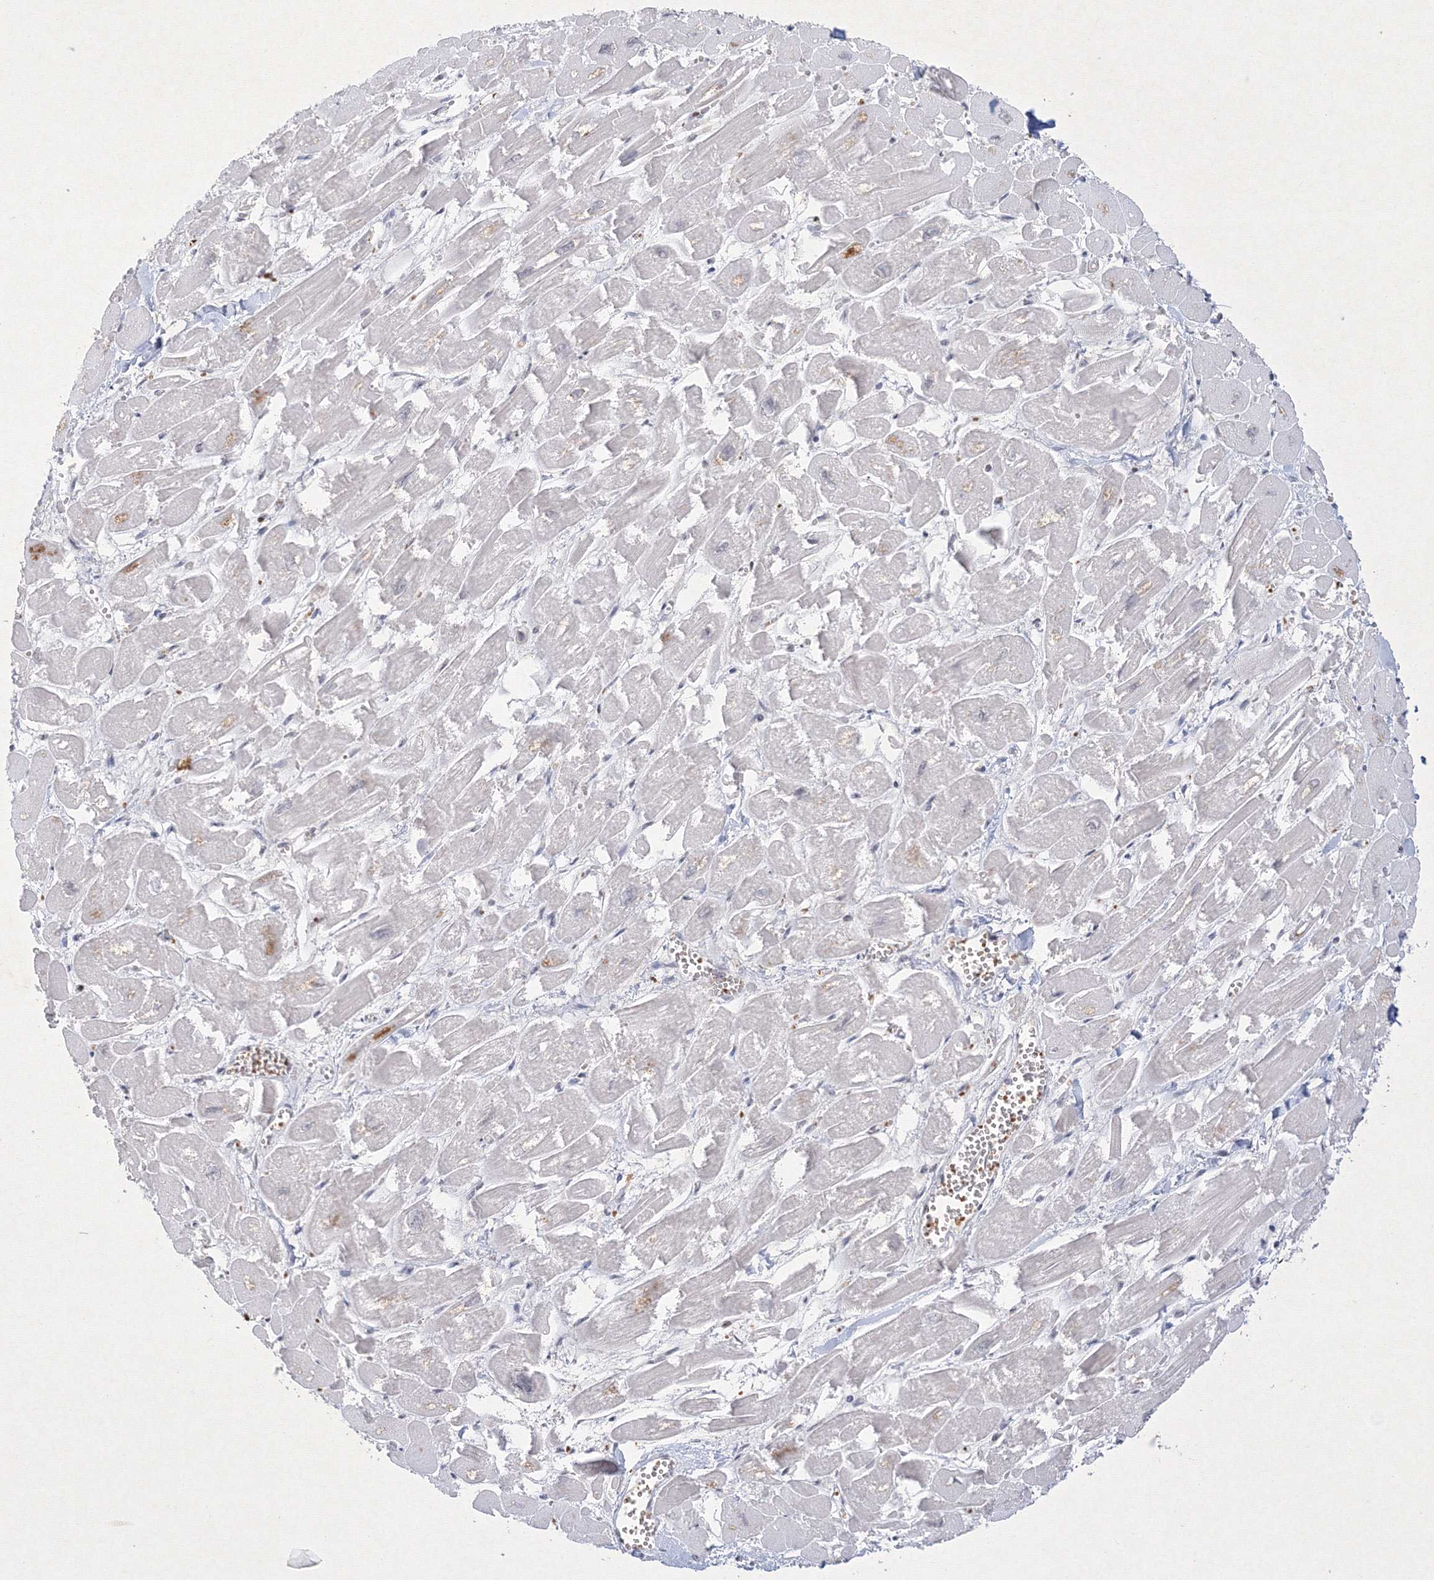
{"staining": {"intensity": "moderate", "quantity": "<25%", "location": "cytoplasmic/membranous"}, "tissue": "heart muscle", "cell_type": "Cardiomyocytes", "image_type": "normal", "snomed": [{"axis": "morphology", "description": "Normal tissue, NOS"}, {"axis": "topography", "description": "Heart"}], "caption": "Moderate cytoplasmic/membranous positivity for a protein is present in approximately <25% of cardiomyocytes of normal heart muscle using immunohistochemistry (IHC).", "gene": "NXPE3", "patient": {"sex": "male", "age": 54}}